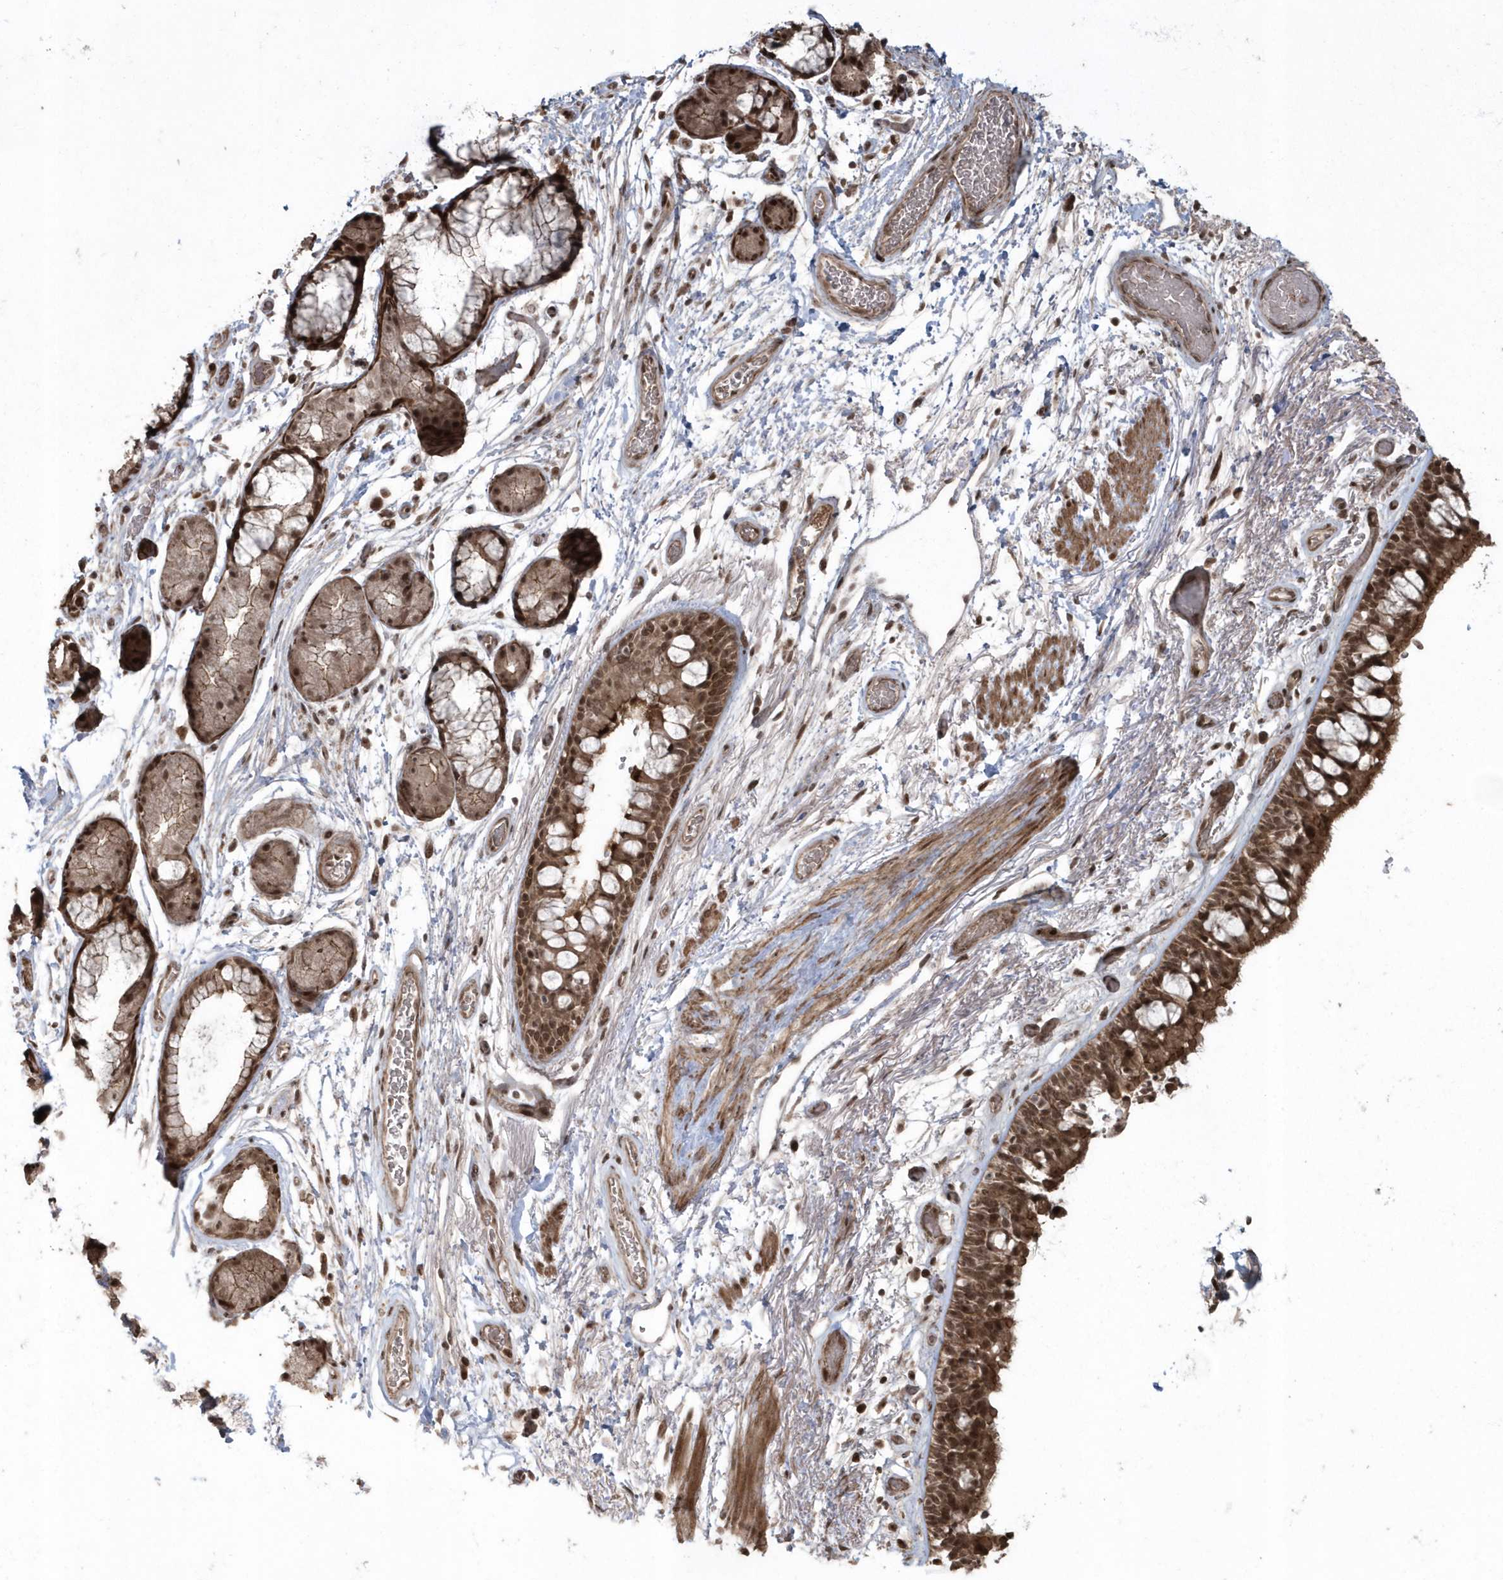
{"staining": {"intensity": "moderate", "quantity": ">75%", "location": "cytoplasmic/membranous,nuclear"}, "tissue": "bronchus", "cell_type": "Respiratory epithelial cells", "image_type": "normal", "snomed": [{"axis": "morphology", "description": "Normal tissue, NOS"}, {"axis": "topography", "description": "Bronchus"}], "caption": "Immunohistochemical staining of normal human bronchus reveals medium levels of moderate cytoplasmic/membranous,nuclear staining in approximately >75% of respiratory epithelial cells.", "gene": "EPB41L4A", "patient": {"sex": "male", "age": 65}}